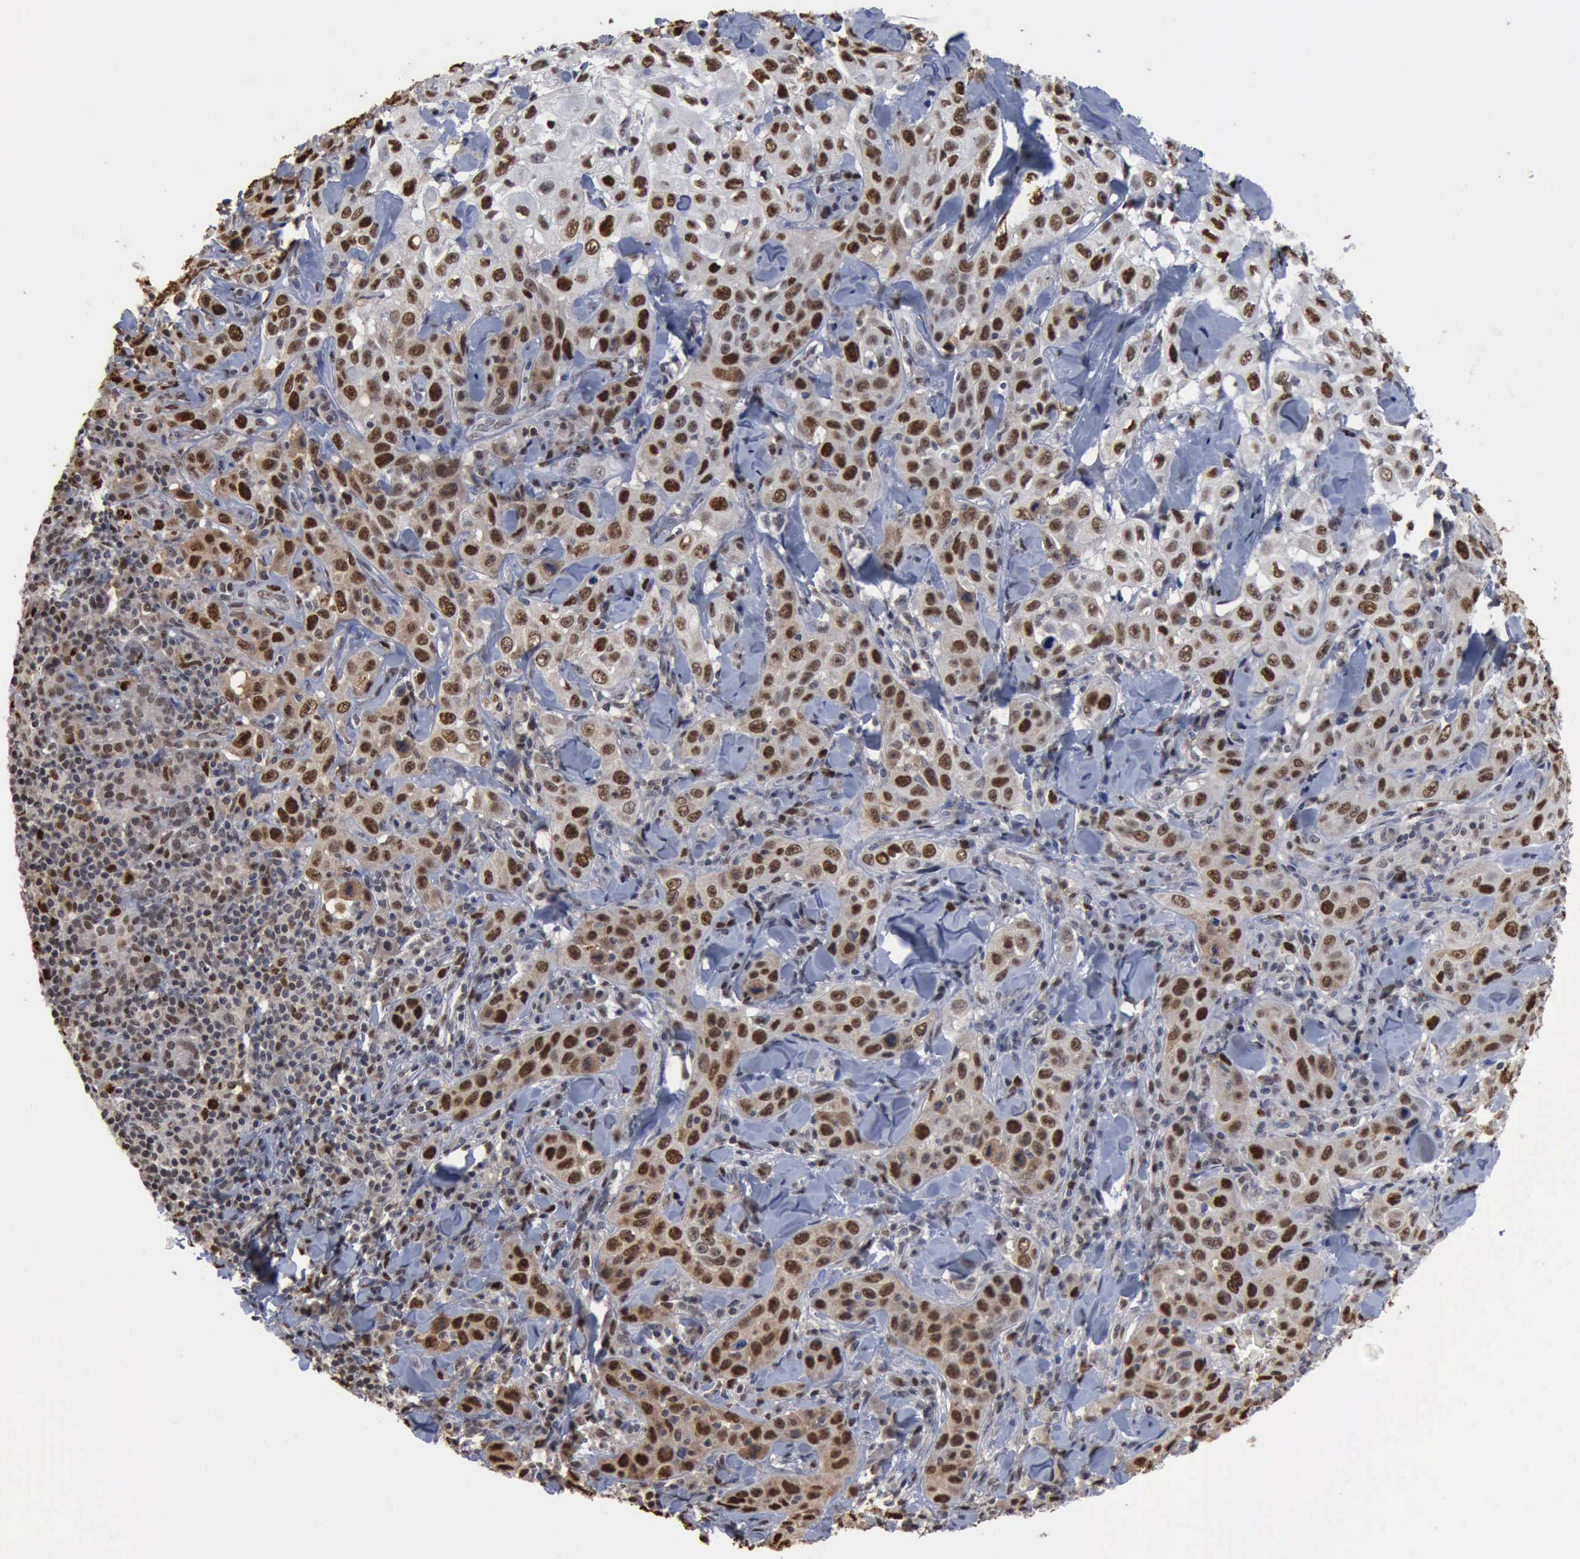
{"staining": {"intensity": "moderate", "quantity": "25%-75%", "location": "nuclear"}, "tissue": "skin cancer", "cell_type": "Tumor cells", "image_type": "cancer", "snomed": [{"axis": "morphology", "description": "Squamous cell carcinoma, NOS"}, {"axis": "topography", "description": "Skin"}], "caption": "A photomicrograph showing moderate nuclear staining in about 25%-75% of tumor cells in skin cancer, as visualized by brown immunohistochemical staining.", "gene": "PCNA", "patient": {"sex": "male", "age": 84}}